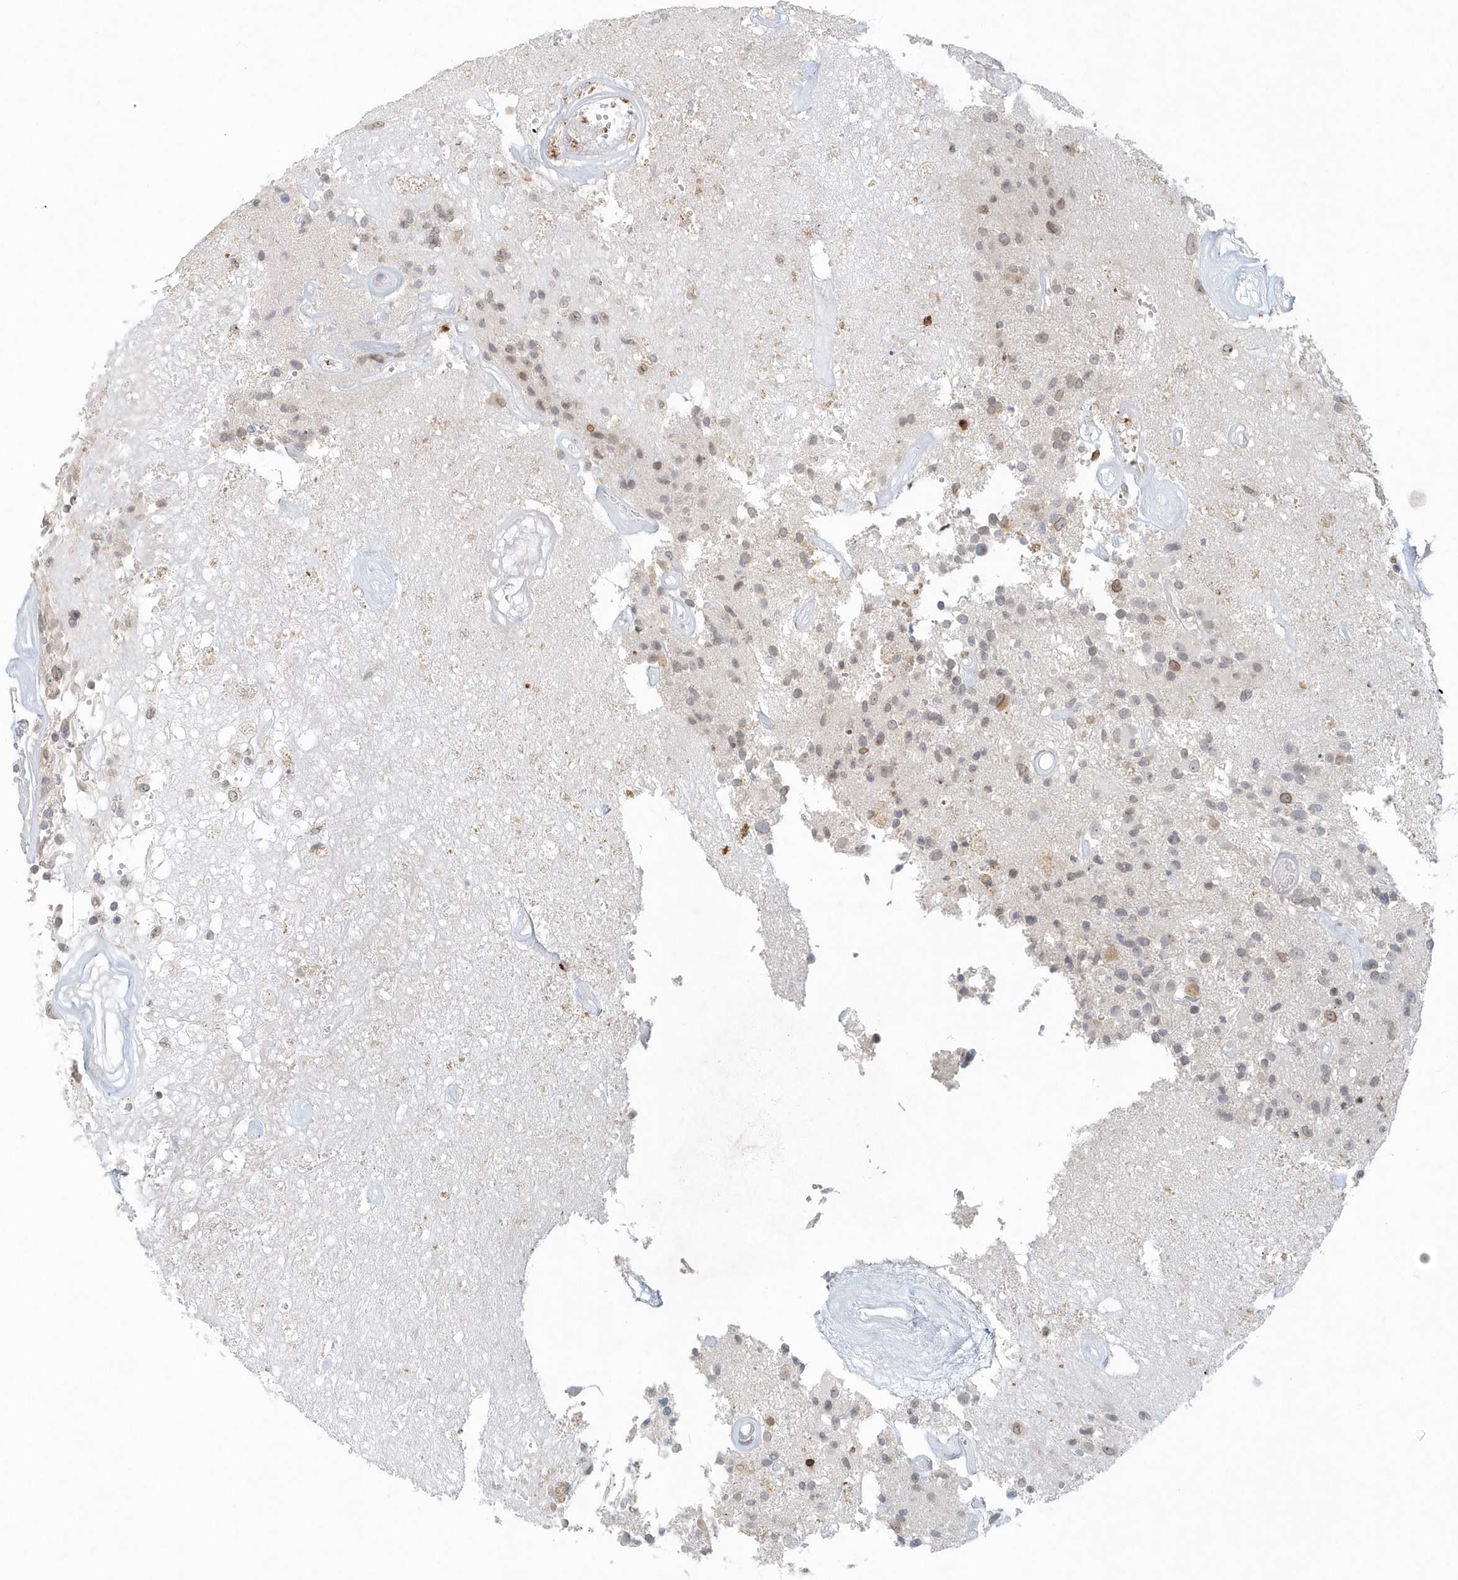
{"staining": {"intensity": "negative", "quantity": "none", "location": "none"}, "tissue": "glioma", "cell_type": "Tumor cells", "image_type": "cancer", "snomed": [{"axis": "morphology", "description": "Glioma, malignant, High grade"}, {"axis": "morphology", "description": "Glioblastoma, NOS"}, {"axis": "topography", "description": "Brain"}], "caption": "DAB (3,3'-diaminobenzidine) immunohistochemical staining of human glioma shows no significant staining in tumor cells.", "gene": "NUP54", "patient": {"sex": "male", "age": 60}}